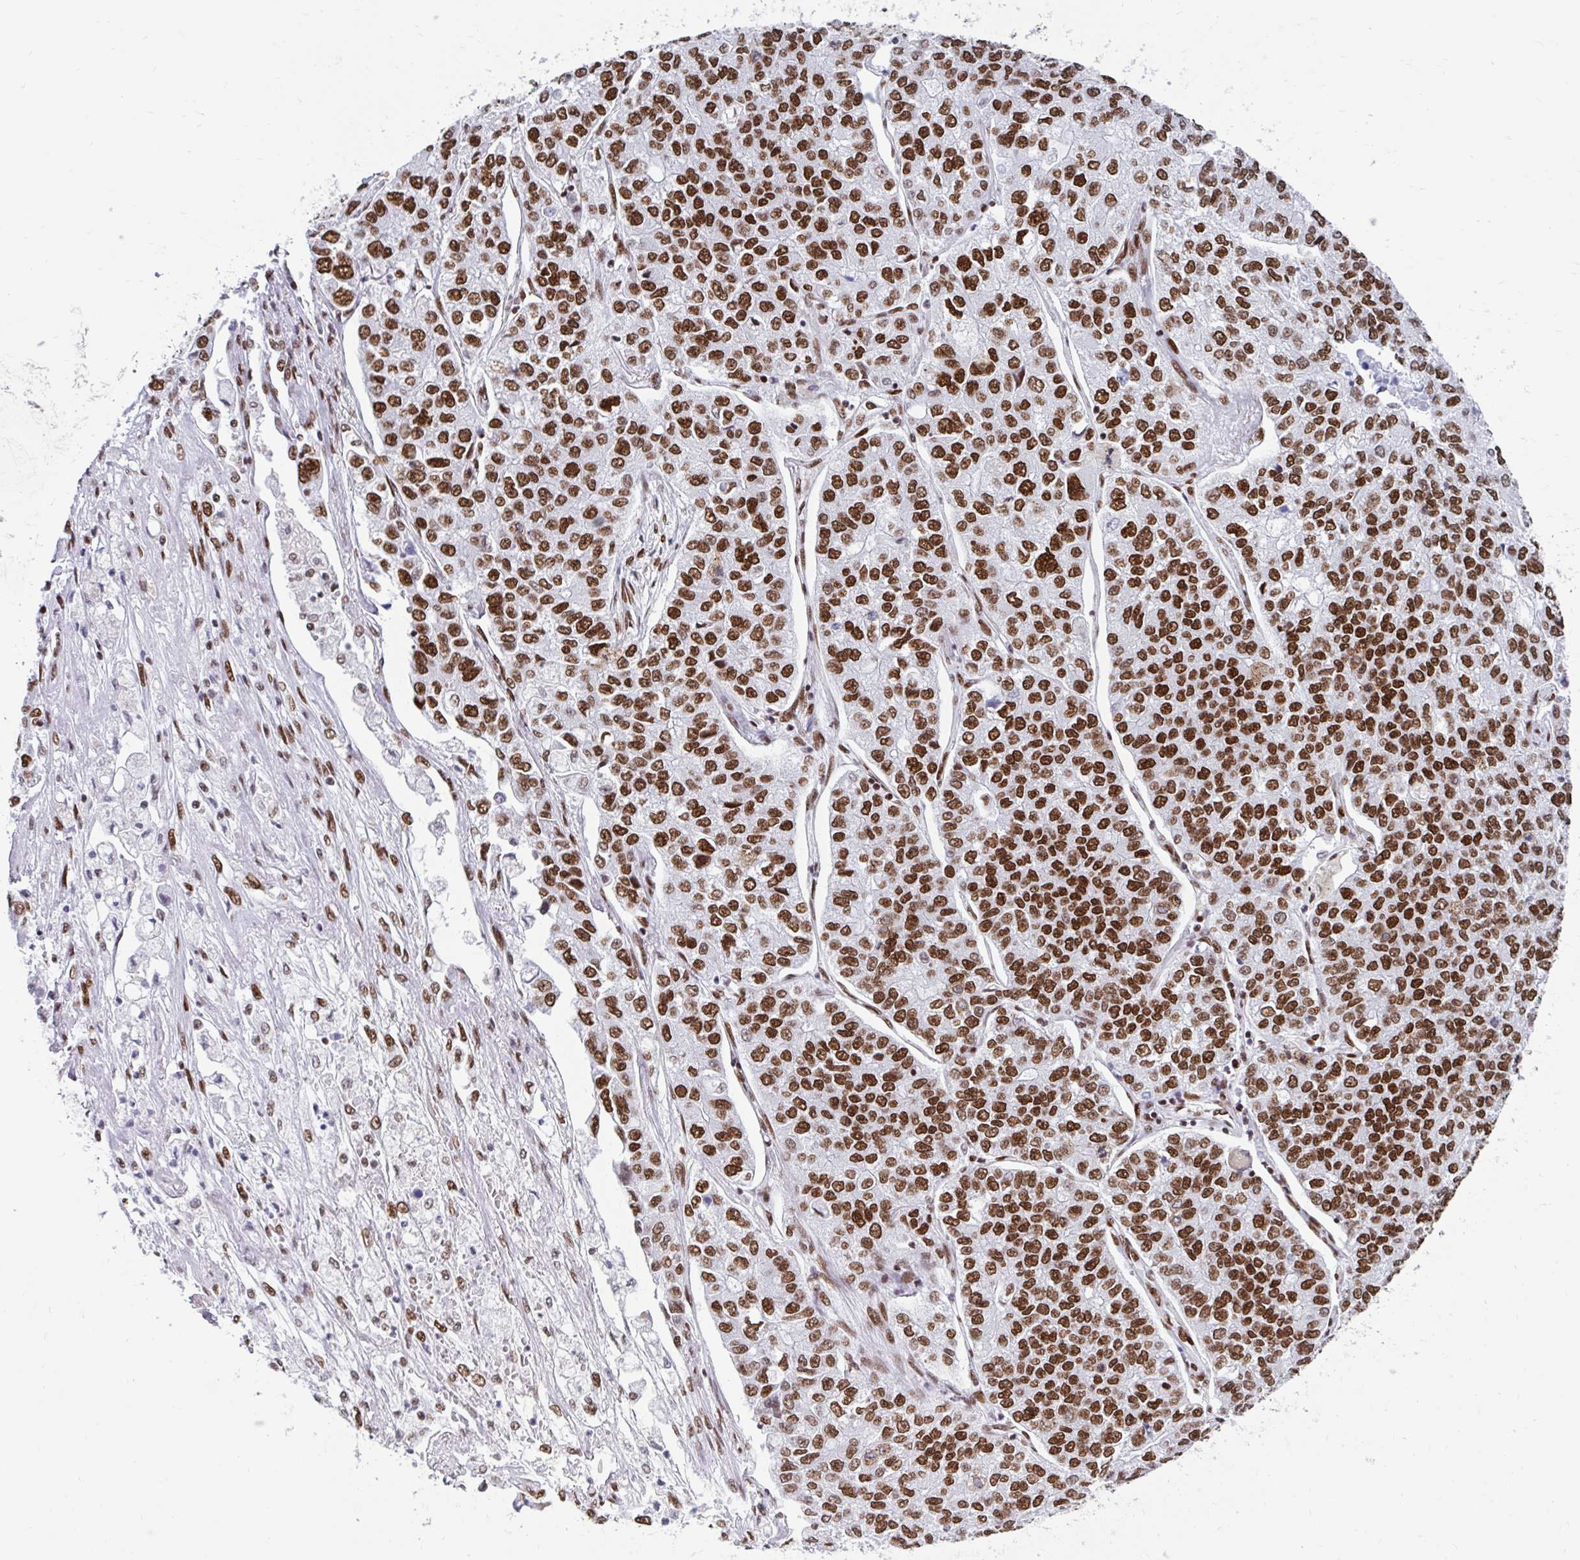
{"staining": {"intensity": "strong", "quantity": ">75%", "location": "nuclear"}, "tissue": "lung cancer", "cell_type": "Tumor cells", "image_type": "cancer", "snomed": [{"axis": "morphology", "description": "Adenocarcinoma, NOS"}, {"axis": "topography", "description": "Lung"}], "caption": "Lung cancer (adenocarcinoma) was stained to show a protein in brown. There is high levels of strong nuclear staining in approximately >75% of tumor cells.", "gene": "KHDRBS1", "patient": {"sex": "male", "age": 49}}